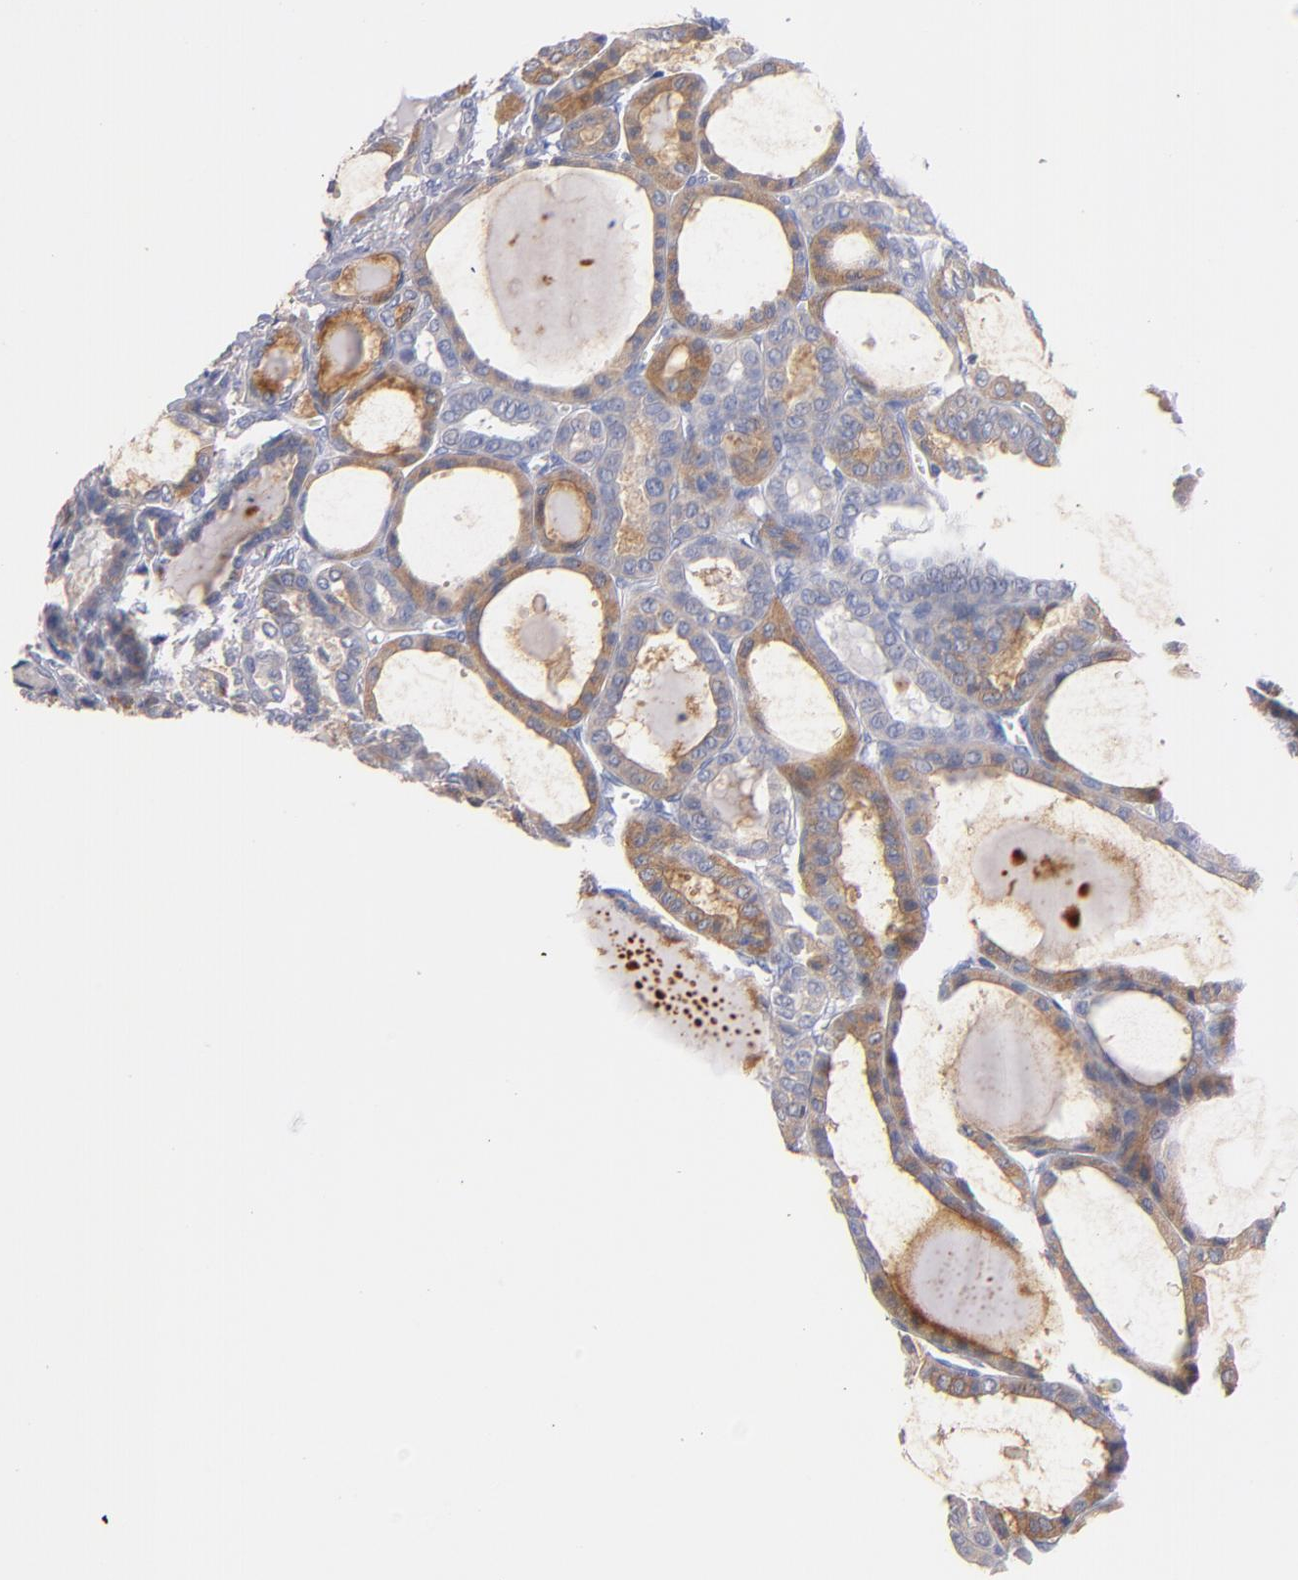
{"staining": {"intensity": "weak", "quantity": "<25%", "location": "cytoplasmic/membranous"}, "tissue": "thyroid cancer", "cell_type": "Tumor cells", "image_type": "cancer", "snomed": [{"axis": "morphology", "description": "Carcinoma, NOS"}, {"axis": "topography", "description": "Thyroid gland"}], "caption": "Tumor cells show no significant staining in thyroid cancer. (DAB (3,3'-diaminobenzidine) IHC with hematoxylin counter stain).", "gene": "CNTNAP2", "patient": {"sex": "female", "age": 91}}